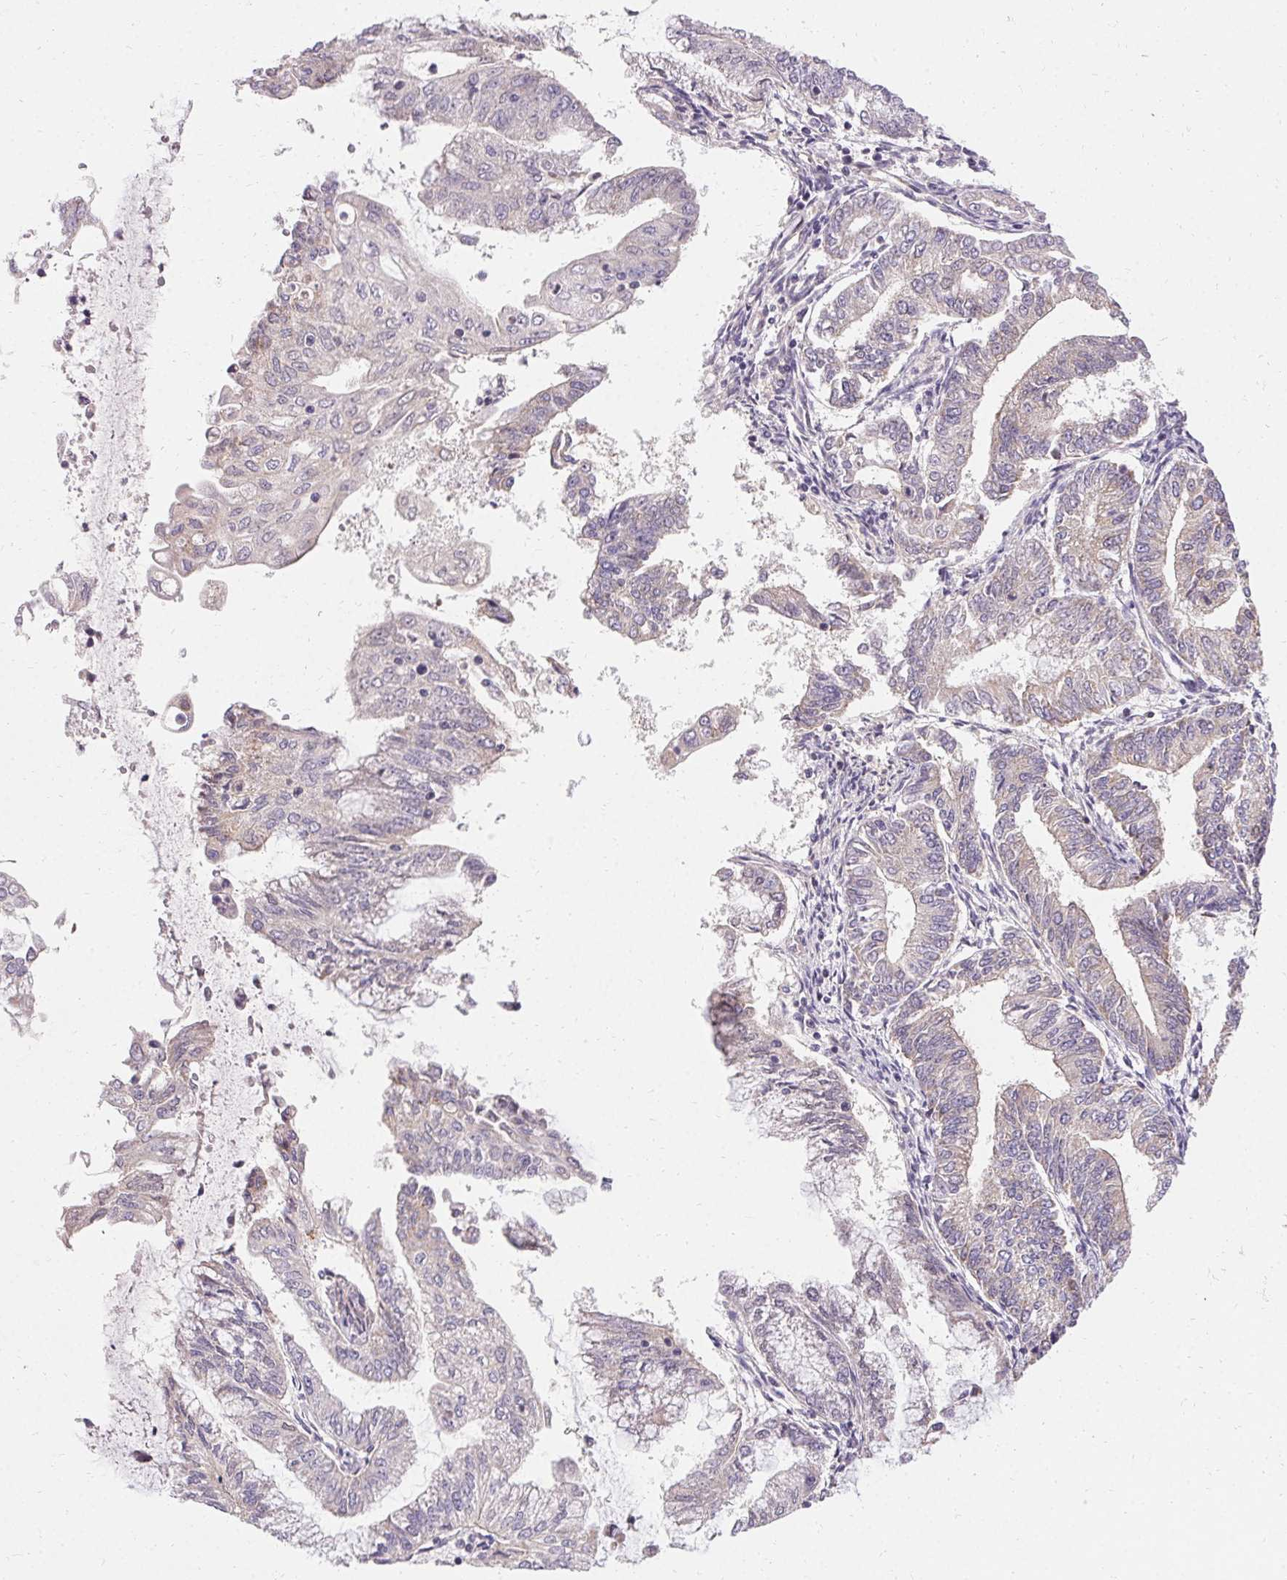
{"staining": {"intensity": "negative", "quantity": "none", "location": "none"}, "tissue": "endometrial cancer", "cell_type": "Tumor cells", "image_type": "cancer", "snomed": [{"axis": "morphology", "description": "Adenocarcinoma, NOS"}, {"axis": "topography", "description": "Endometrium"}], "caption": "Tumor cells show no significant protein staining in endometrial cancer (adenocarcinoma).", "gene": "TRIP13", "patient": {"sex": "female", "age": 55}}